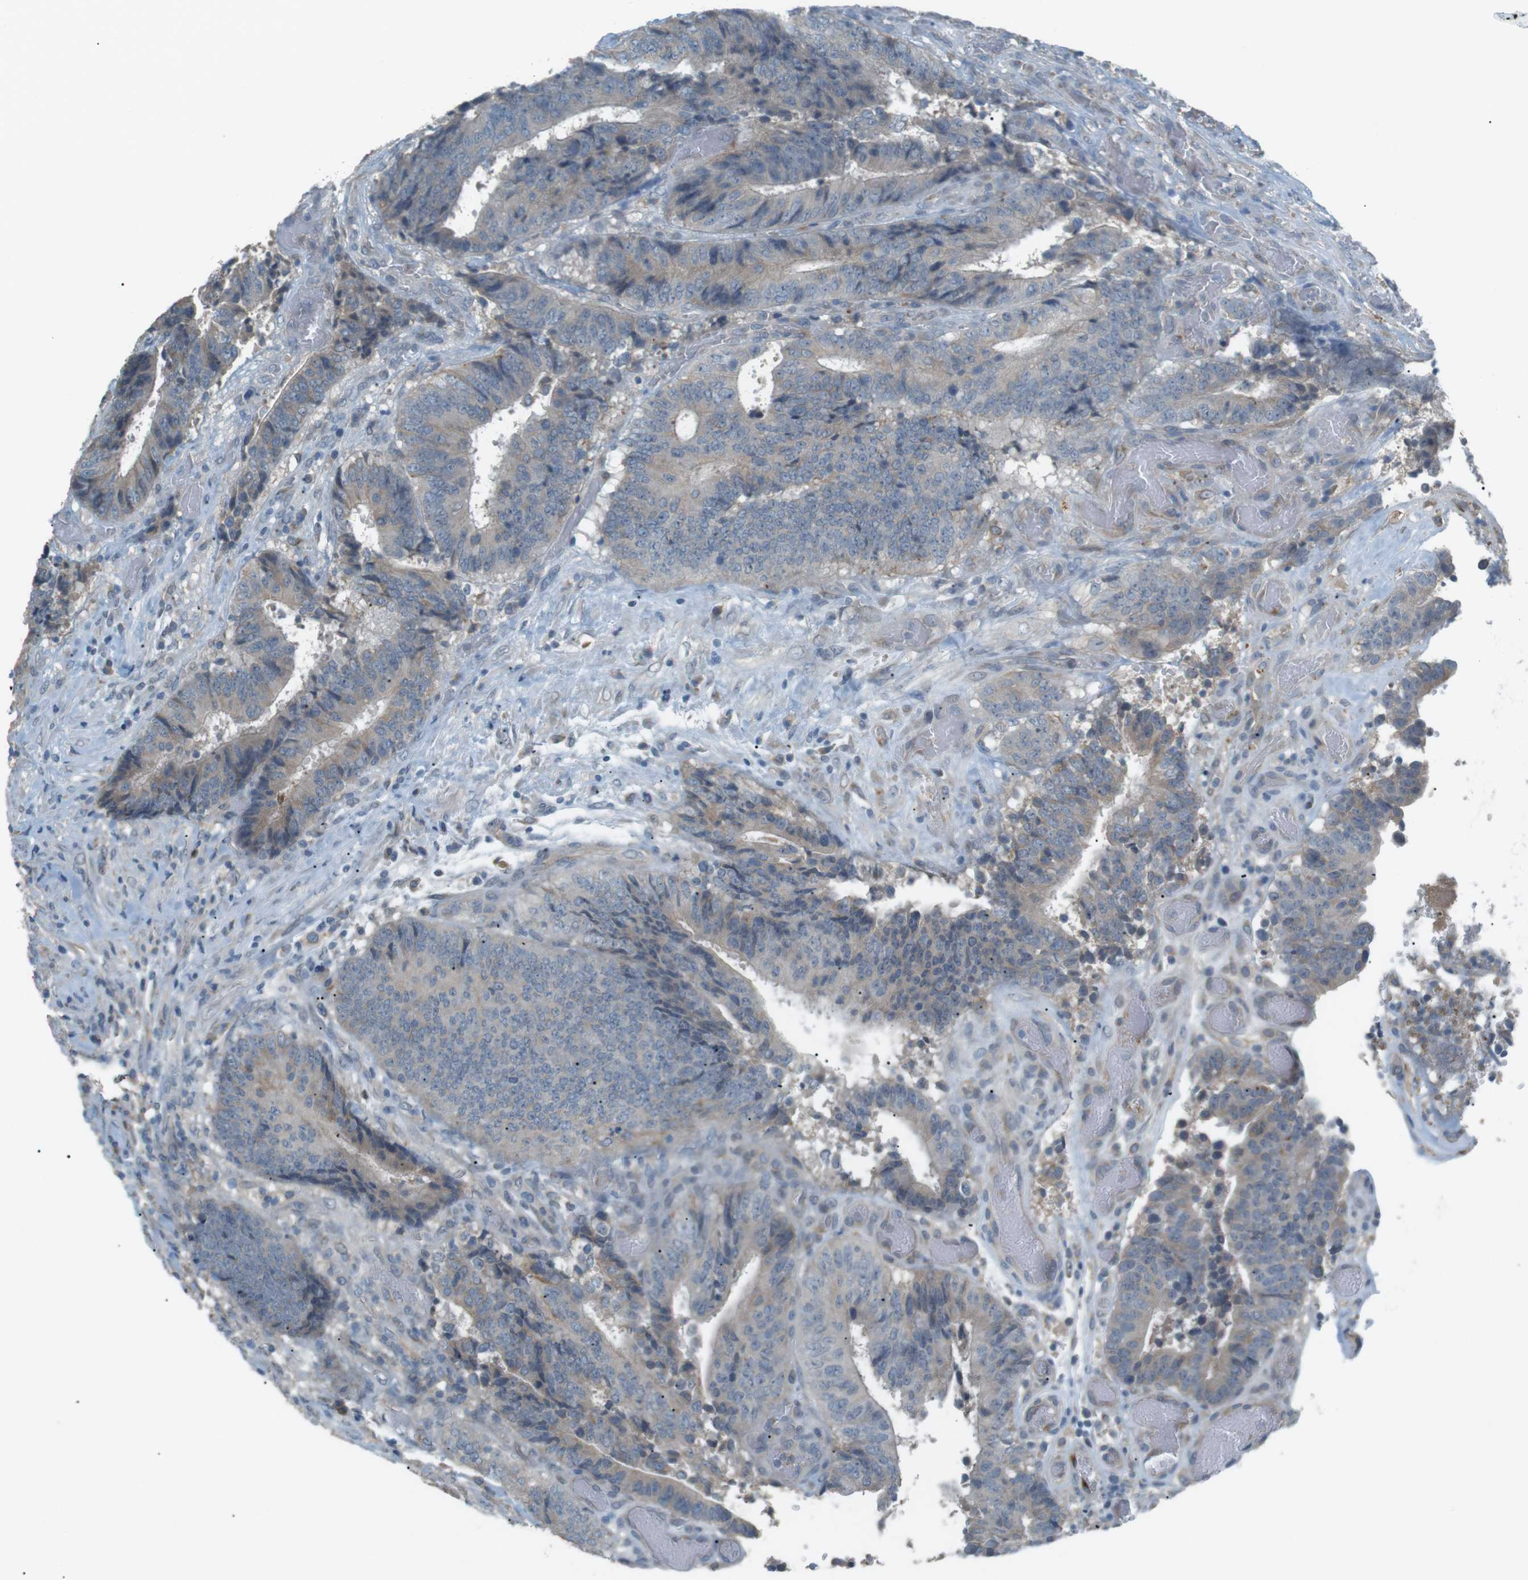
{"staining": {"intensity": "weak", "quantity": "<25%", "location": "cytoplasmic/membranous"}, "tissue": "colorectal cancer", "cell_type": "Tumor cells", "image_type": "cancer", "snomed": [{"axis": "morphology", "description": "Adenocarcinoma, NOS"}, {"axis": "topography", "description": "Rectum"}], "caption": "Protein analysis of colorectal adenocarcinoma shows no significant positivity in tumor cells.", "gene": "RTN3", "patient": {"sex": "male", "age": 72}}